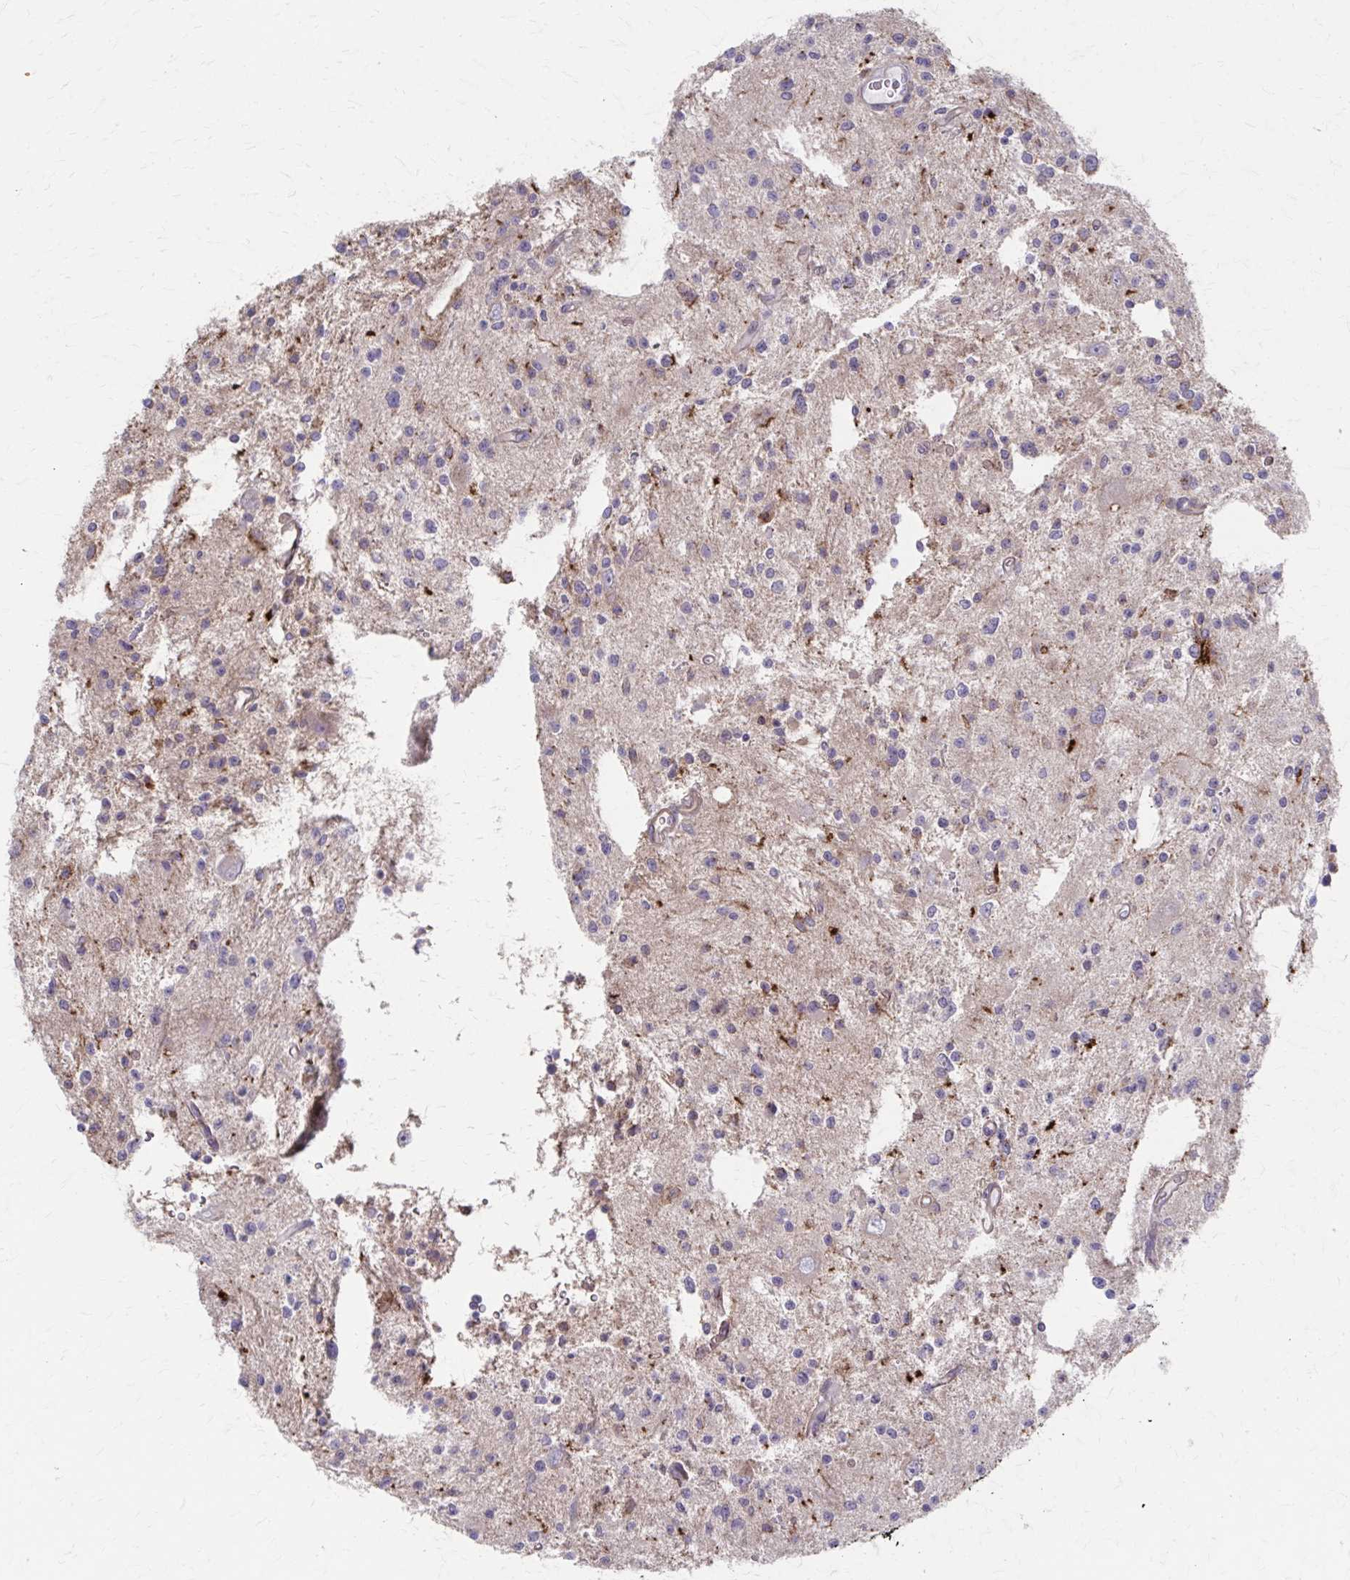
{"staining": {"intensity": "negative", "quantity": "none", "location": "none"}, "tissue": "glioma", "cell_type": "Tumor cells", "image_type": "cancer", "snomed": [{"axis": "morphology", "description": "Glioma, malignant, Low grade"}, {"axis": "topography", "description": "Brain"}], "caption": "This is a histopathology image of immunohistochemistry staining of glioma, which shows no positivity in tumor cells.", "gene": "MMP14", "patient": {"sex": "male", "age": 43}}